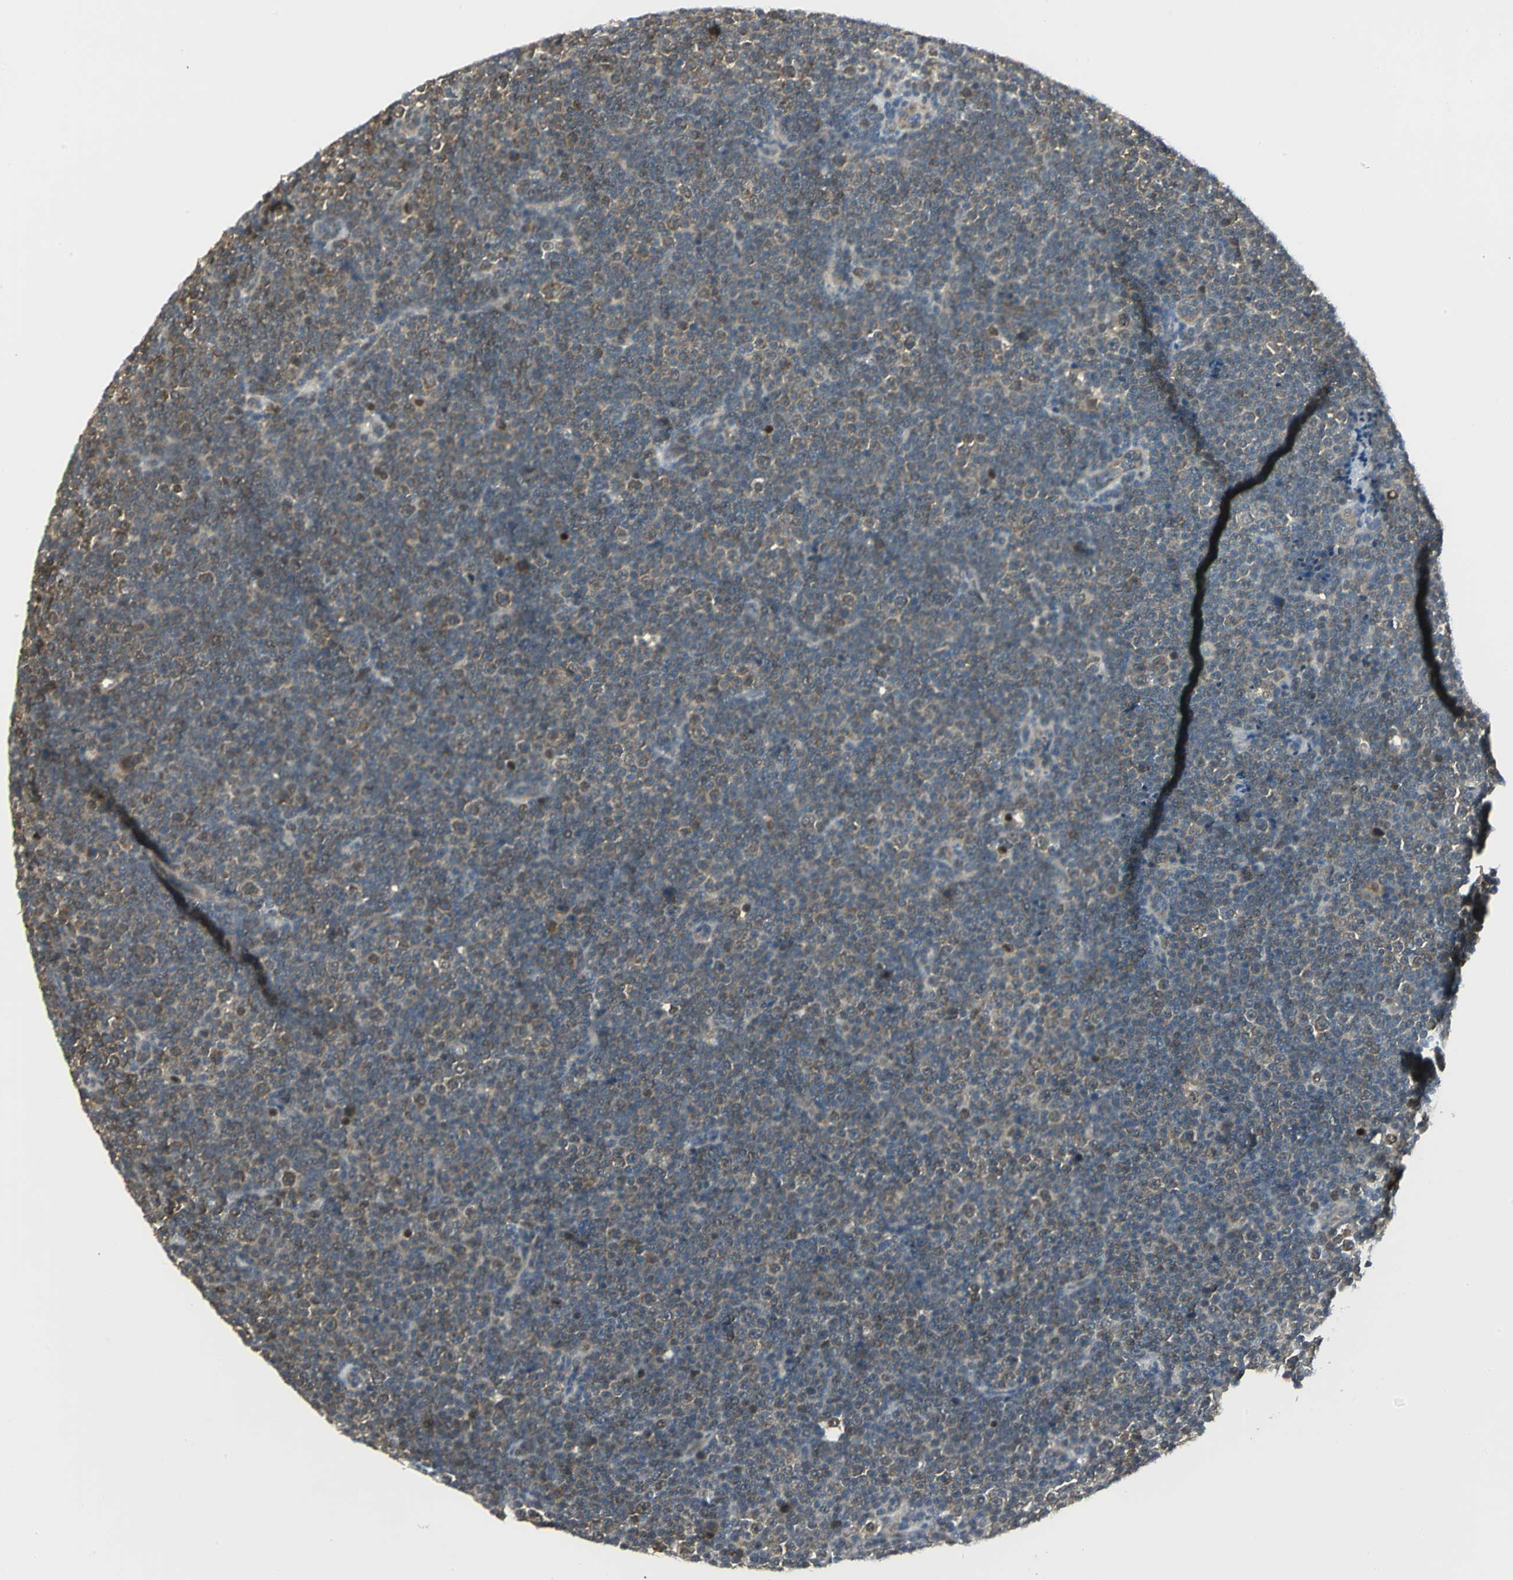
{"staining": {"intensity": "weak", "quantity": "25%-75%", "location": "cytoplasmic/membranous,nuclear"}, "tissue": "lymphoma", "cell_type": "Tumor cells", "image_type": "cancer", "snomed": [{"axis": "morphology", "description": "Malignant lymphoma, non-Hodgkin's type, Low grade"}, {"axis": "topography", "description": "Lymph node"}], "caption": "Human lymphoma stained with a brown dye displays weak cytoplasmic/membranous and nuclear positive positivity in approximately 25%-75% of tumor cells.", "gene": "PSMC4", "patient": {"sex": "female", "age": 67}}